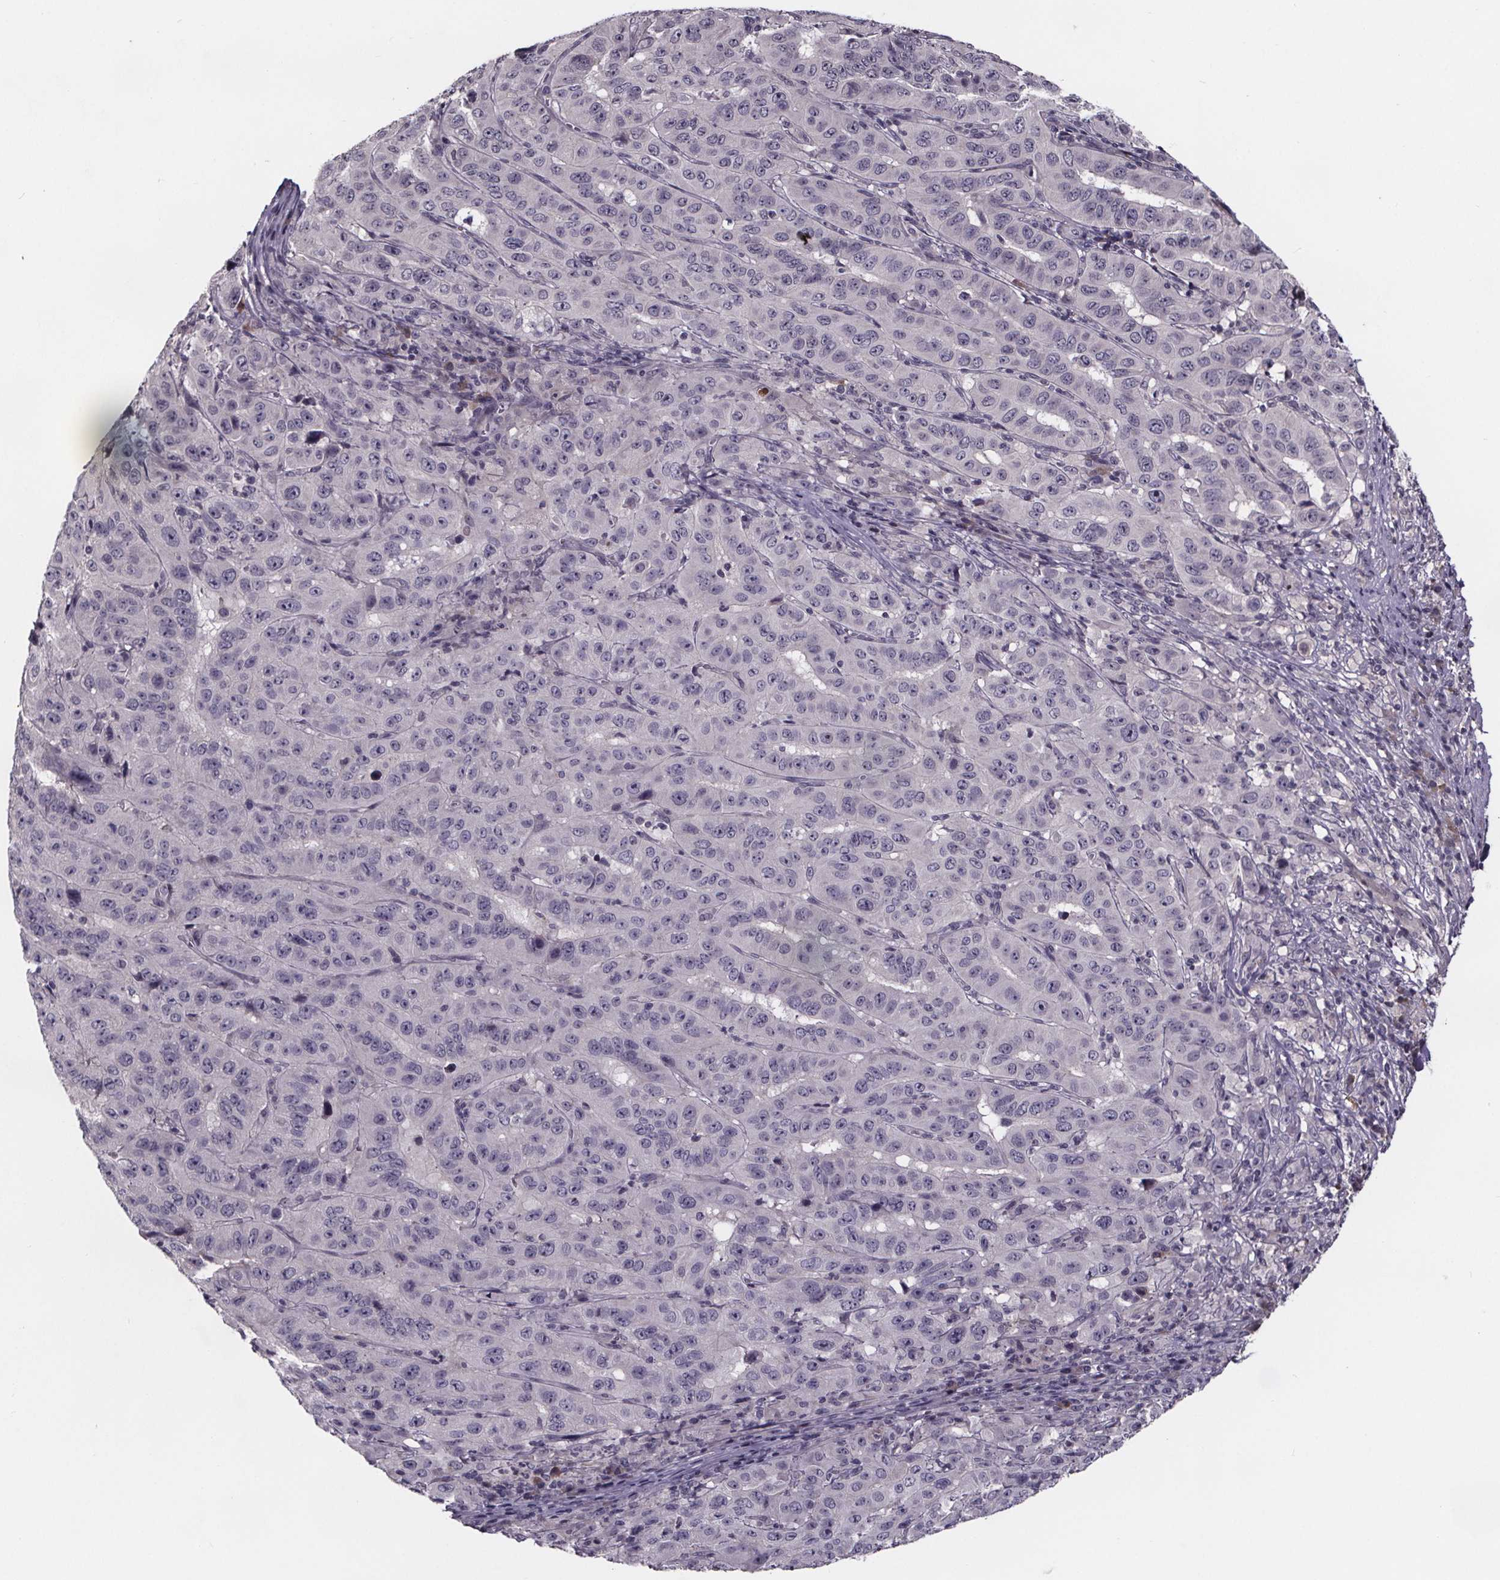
{"staining": {"intensity": "negative", "quantity": "none", "location": "none"}, "tissue": "pancreatic cancer", "cell_type": "Tumor cells", "image_type": "cancer", "snomed": [{"axis": "morphology", "description": "Adenocarcinoma, NOS"}, {"axis": "topography", "description": "Pancreas"}], "caption": "There is no significant staining in tumor cells of pancreatic adenocarcinoma. (Immunohistochemistry (ihc), brightfield microscopy, high magnification).", "gene": "NPHP4", "patient": {"sex": "male", "age": 63}}